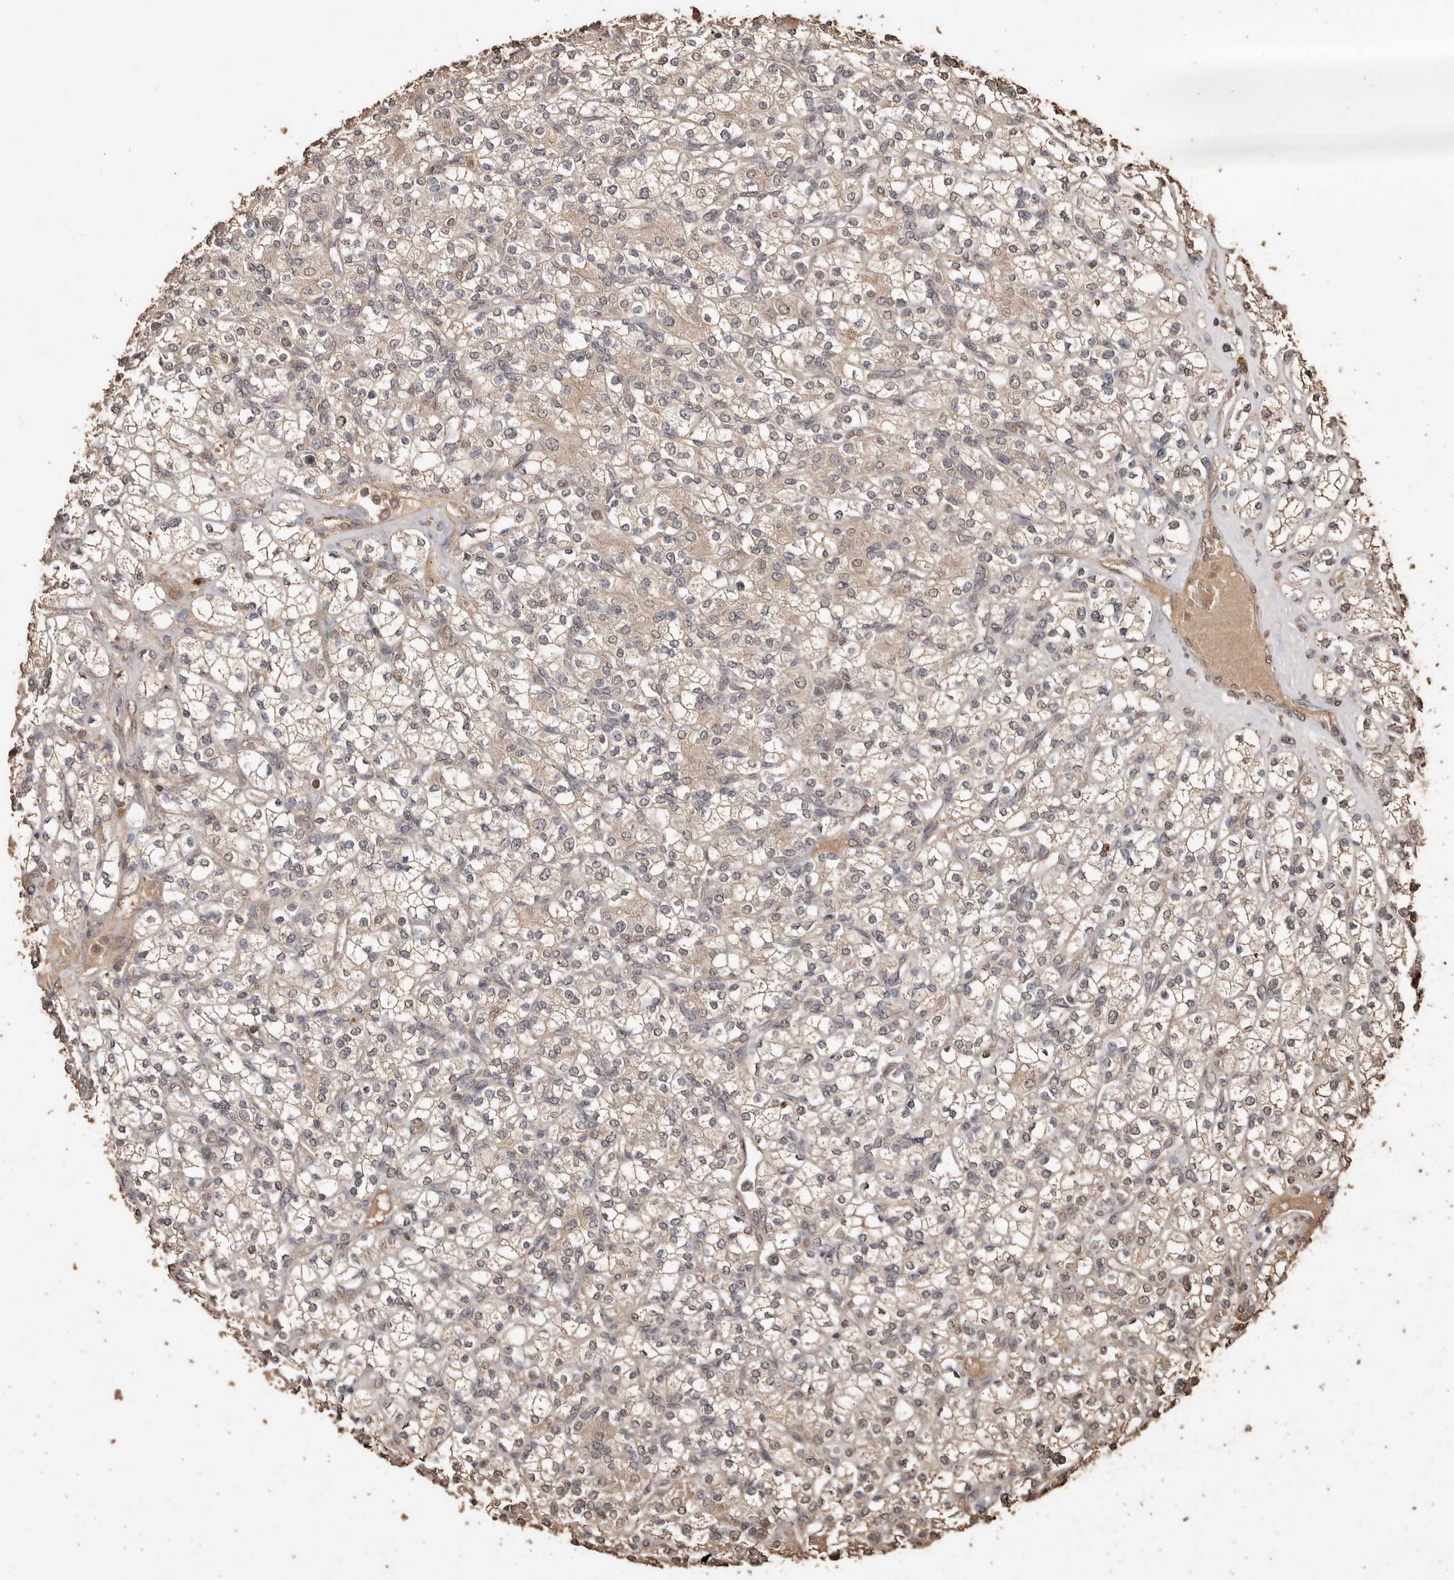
{"staining": {"intensity": "weak", "quantity": "25%-75%", "location": "cytoplasmic/membranous"}, "tissue": "renal cancer", "cell_type": "Tumor cells", "image_type": "cancer", "snomed": [{"axis": "morphology", "description": "Adenocarcinoma, NOS"}, {"axis": "topography", "description": "Kidney"}], "caption": "Protein analysis of renal adenocarcinoma tissue exhibits weak cytoplasmic/membranous expression in approximately 25%-75% of tumor cells.", "gene": "PKDCC", "patient": {"sex": "male", "age": 77}}